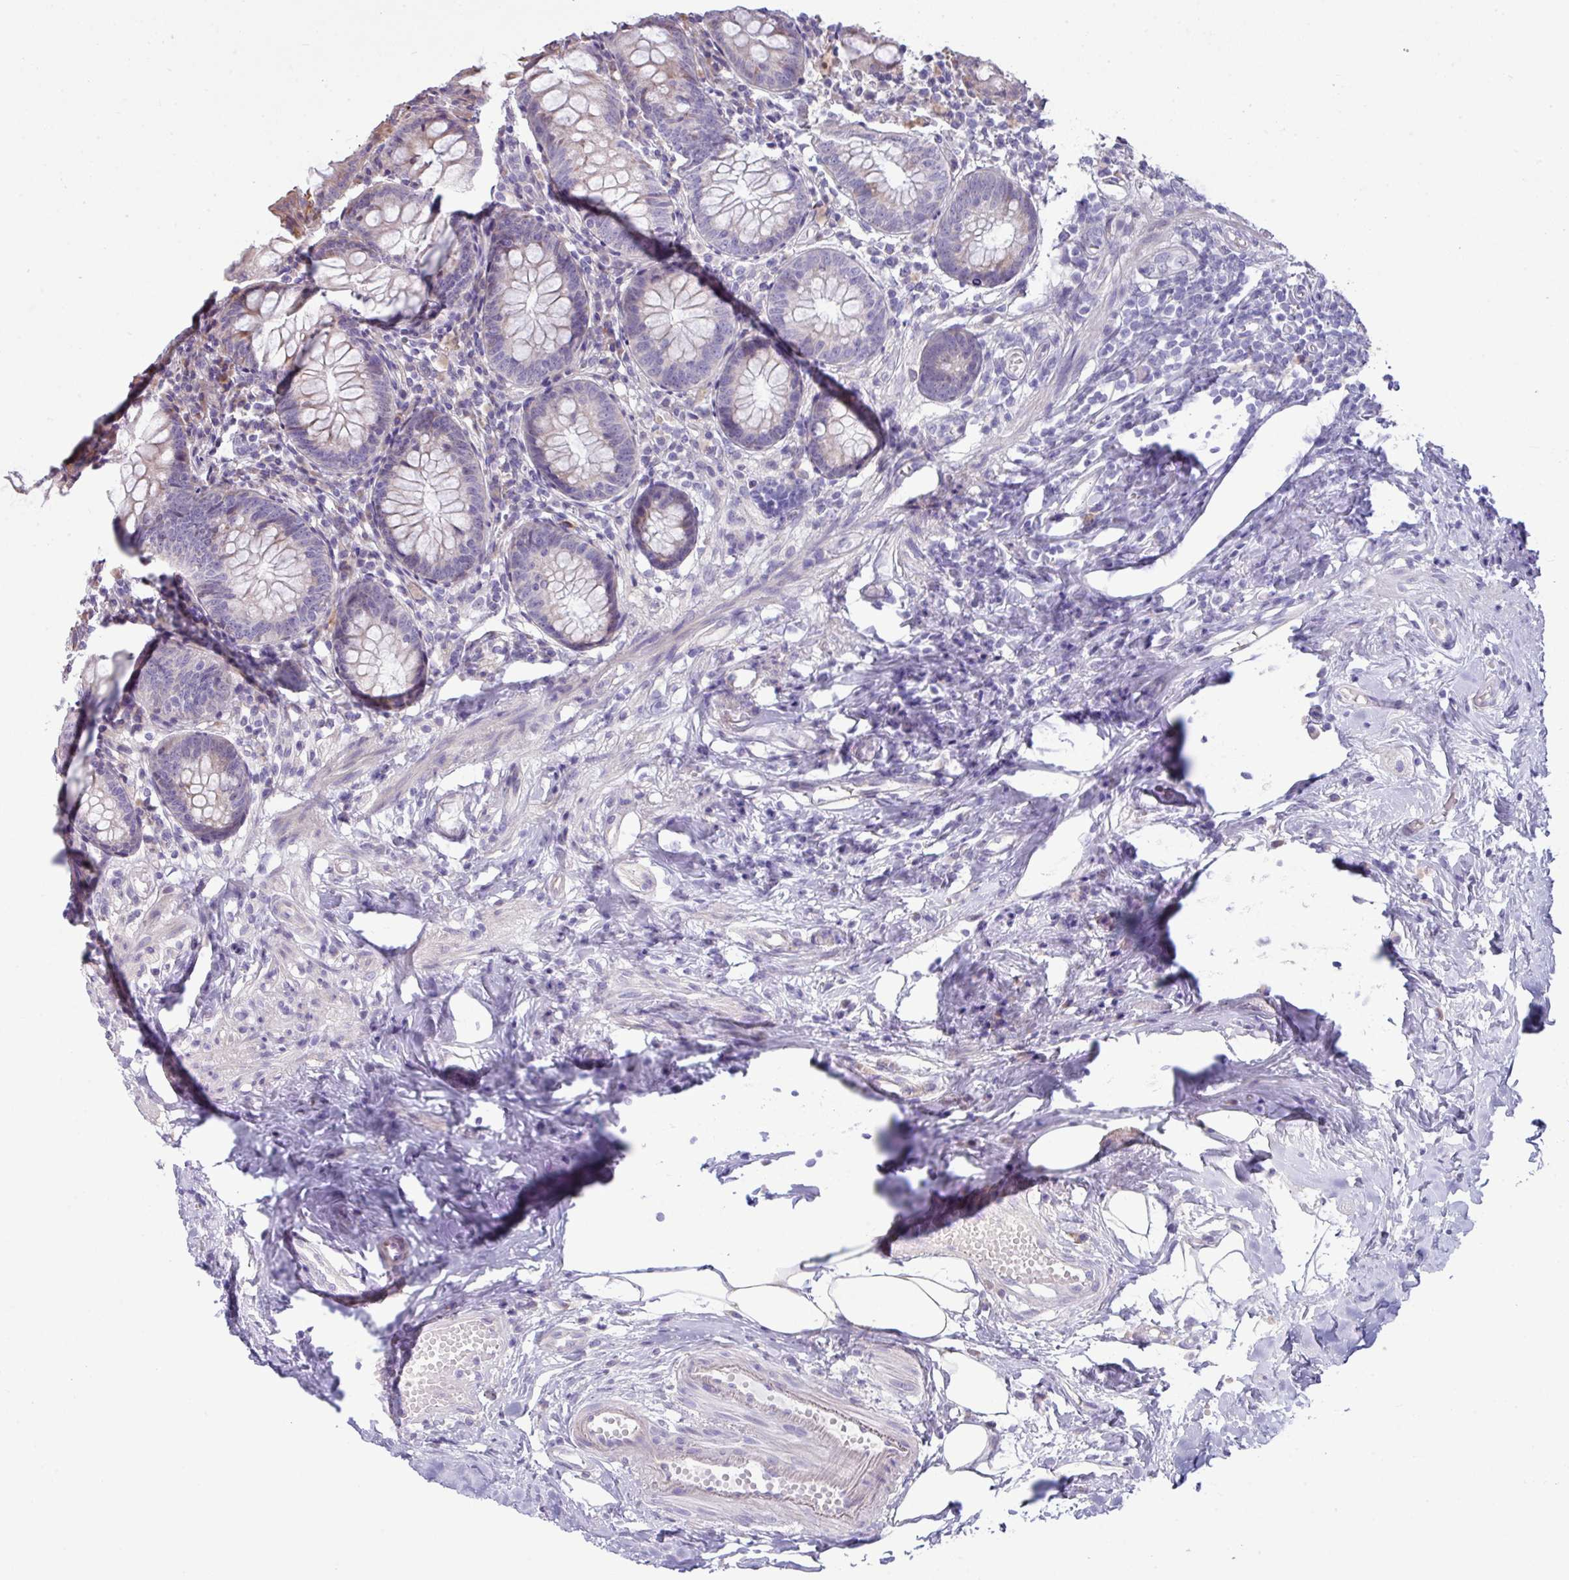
{"staining": {"intensity": "weak", "quantity": "25%-75%", "location": "cytoplasmic/membranous"}, "tissue": "appendix", "cell_type": "Glandular cells", "image_type": "normal", "snomed": [{"axis": "morphology", "description": "Normal tissue, NOS"}, {"axis": "topography", "description": "Appendix"}], "caption": "Immunohistochemistry staining of unremarkable appendix, which shows low levels of weak cytoplasmic/membranous positivity in approximately 25%-75% of glandular cells indicating weak cytoplasmic/membranous protein positivity. The staining was performed using DAB (3,3'-diaminobenzidine) (brown) for protein detection and nuclei were counterstained in hematoxylin (blue).", "gene": "IRGC", "patient": {"sex": "female", "age": 54}}